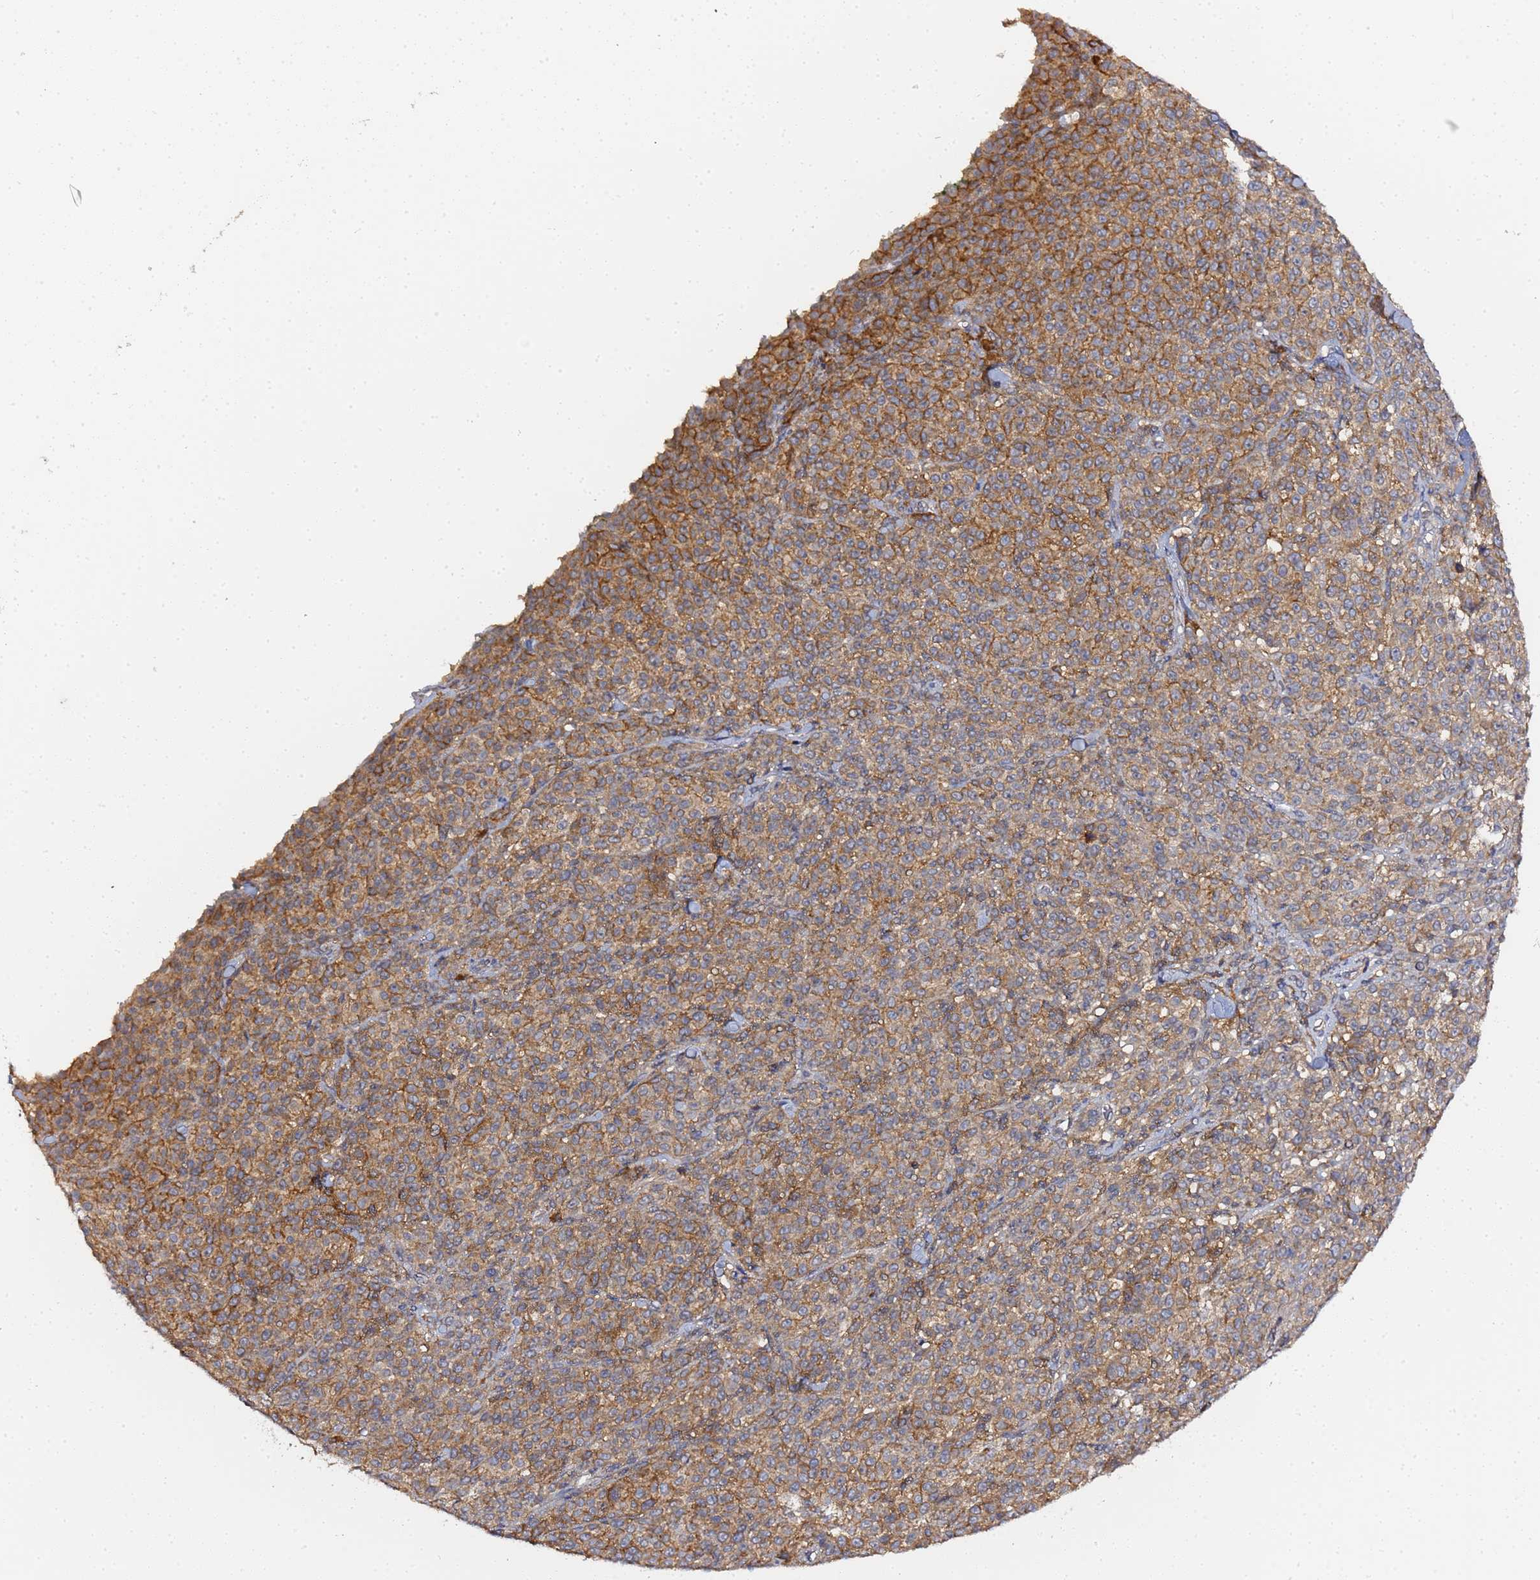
{"staining": {"intensity": "moderate", "quantity": ">75%", "location": "cytoplasmic/membranous"}, "tissue": "melanoma", "cell_type": "Tumor cells", "image_type": "cancer", "snomed": [{"axis": "morphology", "description": "Normal tissue, NOS"}, {"axis": "morphology", "description": "Malignant melanoma, NOS"}, {"axis": "topography", "description": "Skin"}], "caption": "Moderate cytoplasmic/membranous protein expression is seen in approximately >75% of tumor cells in malignant melanoma.", "gene": "LRRC69", "patient": {"sex": "female", "age": 34}}